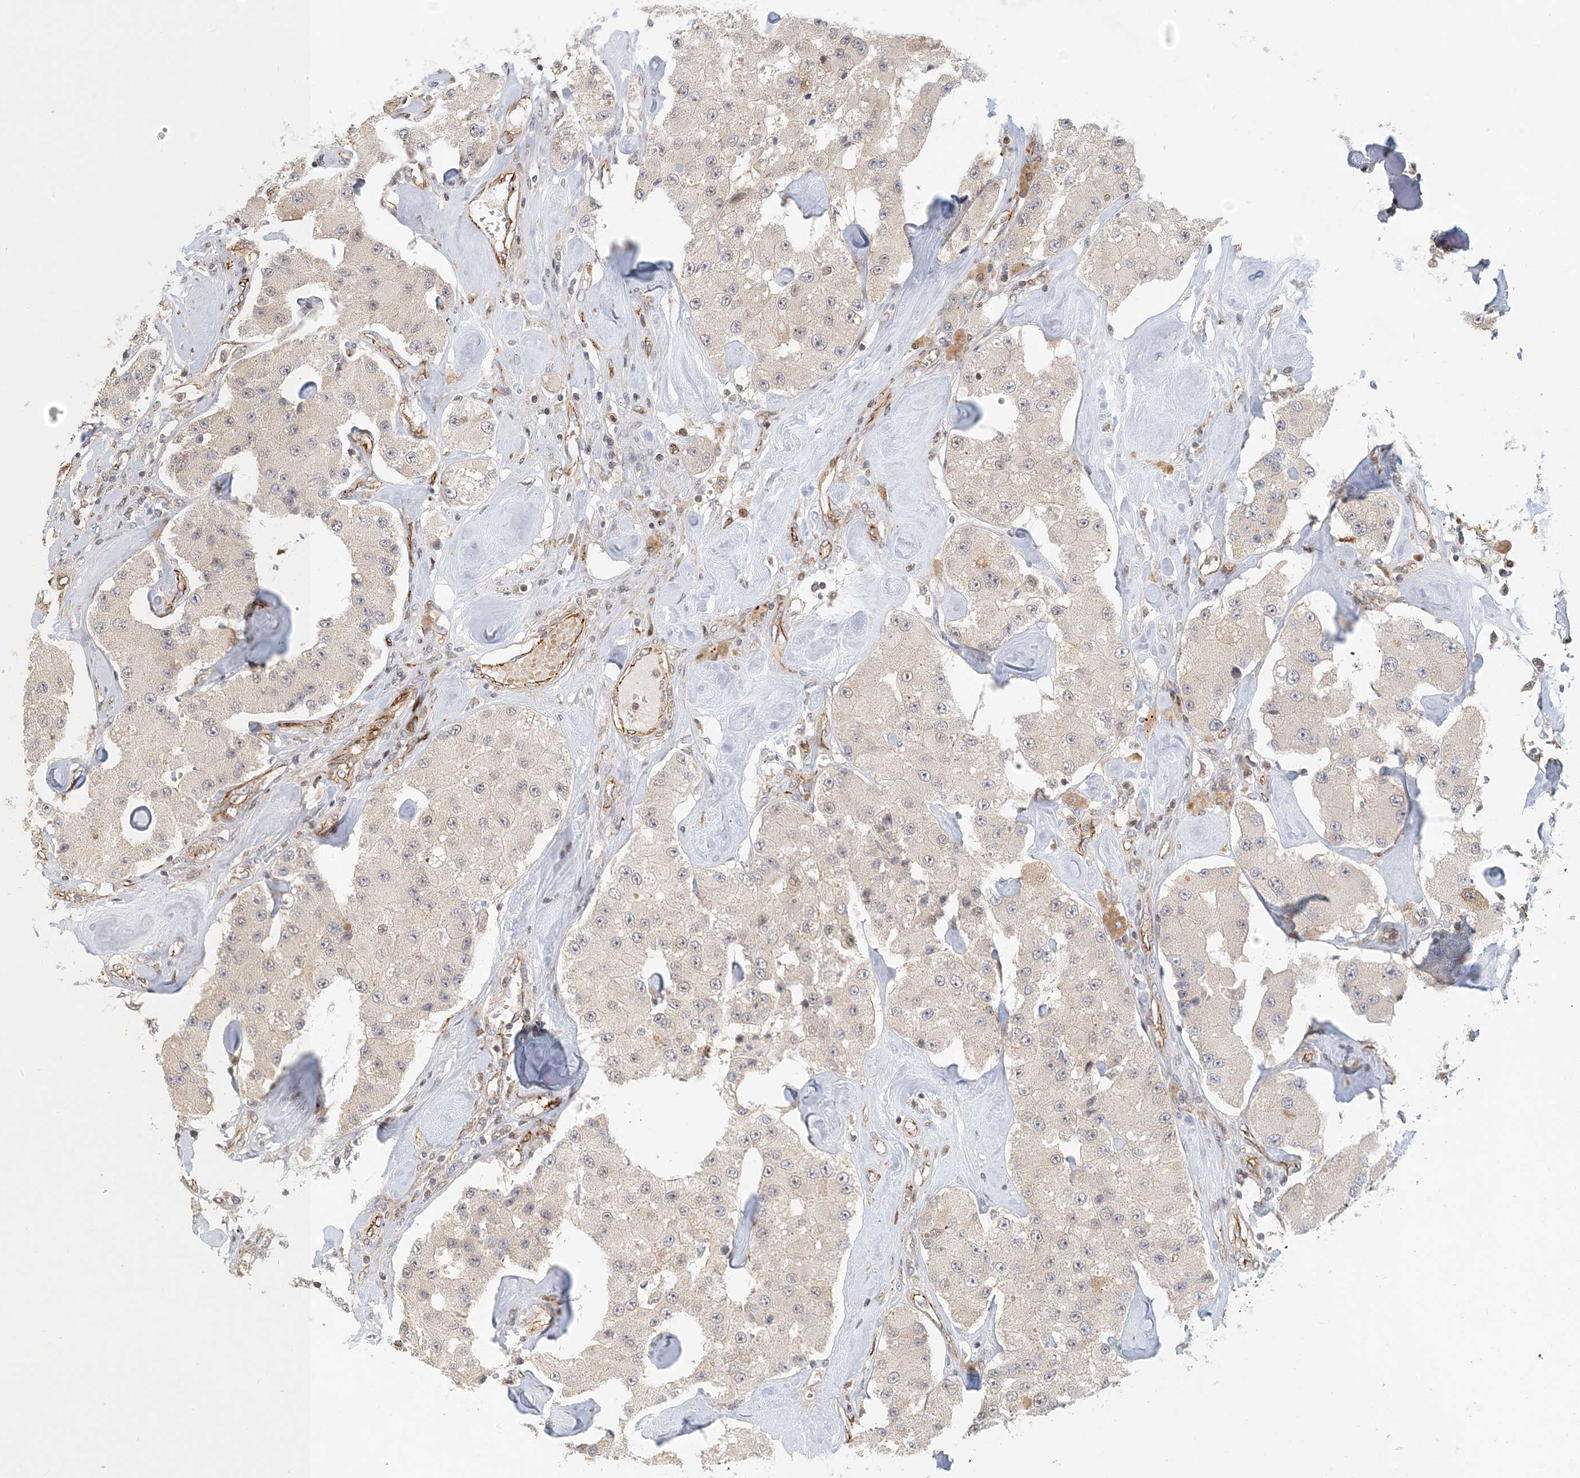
{"staining": {"intensity": "negative", "quantity": "none", "location": "none"}, "tissue": "carcinoid", "cell_type": "Tumor cells", "image_type": "cancer", "snomed": [{"axis": "morphology", "description": "Carcinoid, malignant, NOS"}, {"axis": "topography", "description": "Pancreas"}], "caption": "Tumor cells show no significant protein expression in carcinoid.", "gene": "MAPKBP1", "patient": {"sex": "male", "age": 41}}